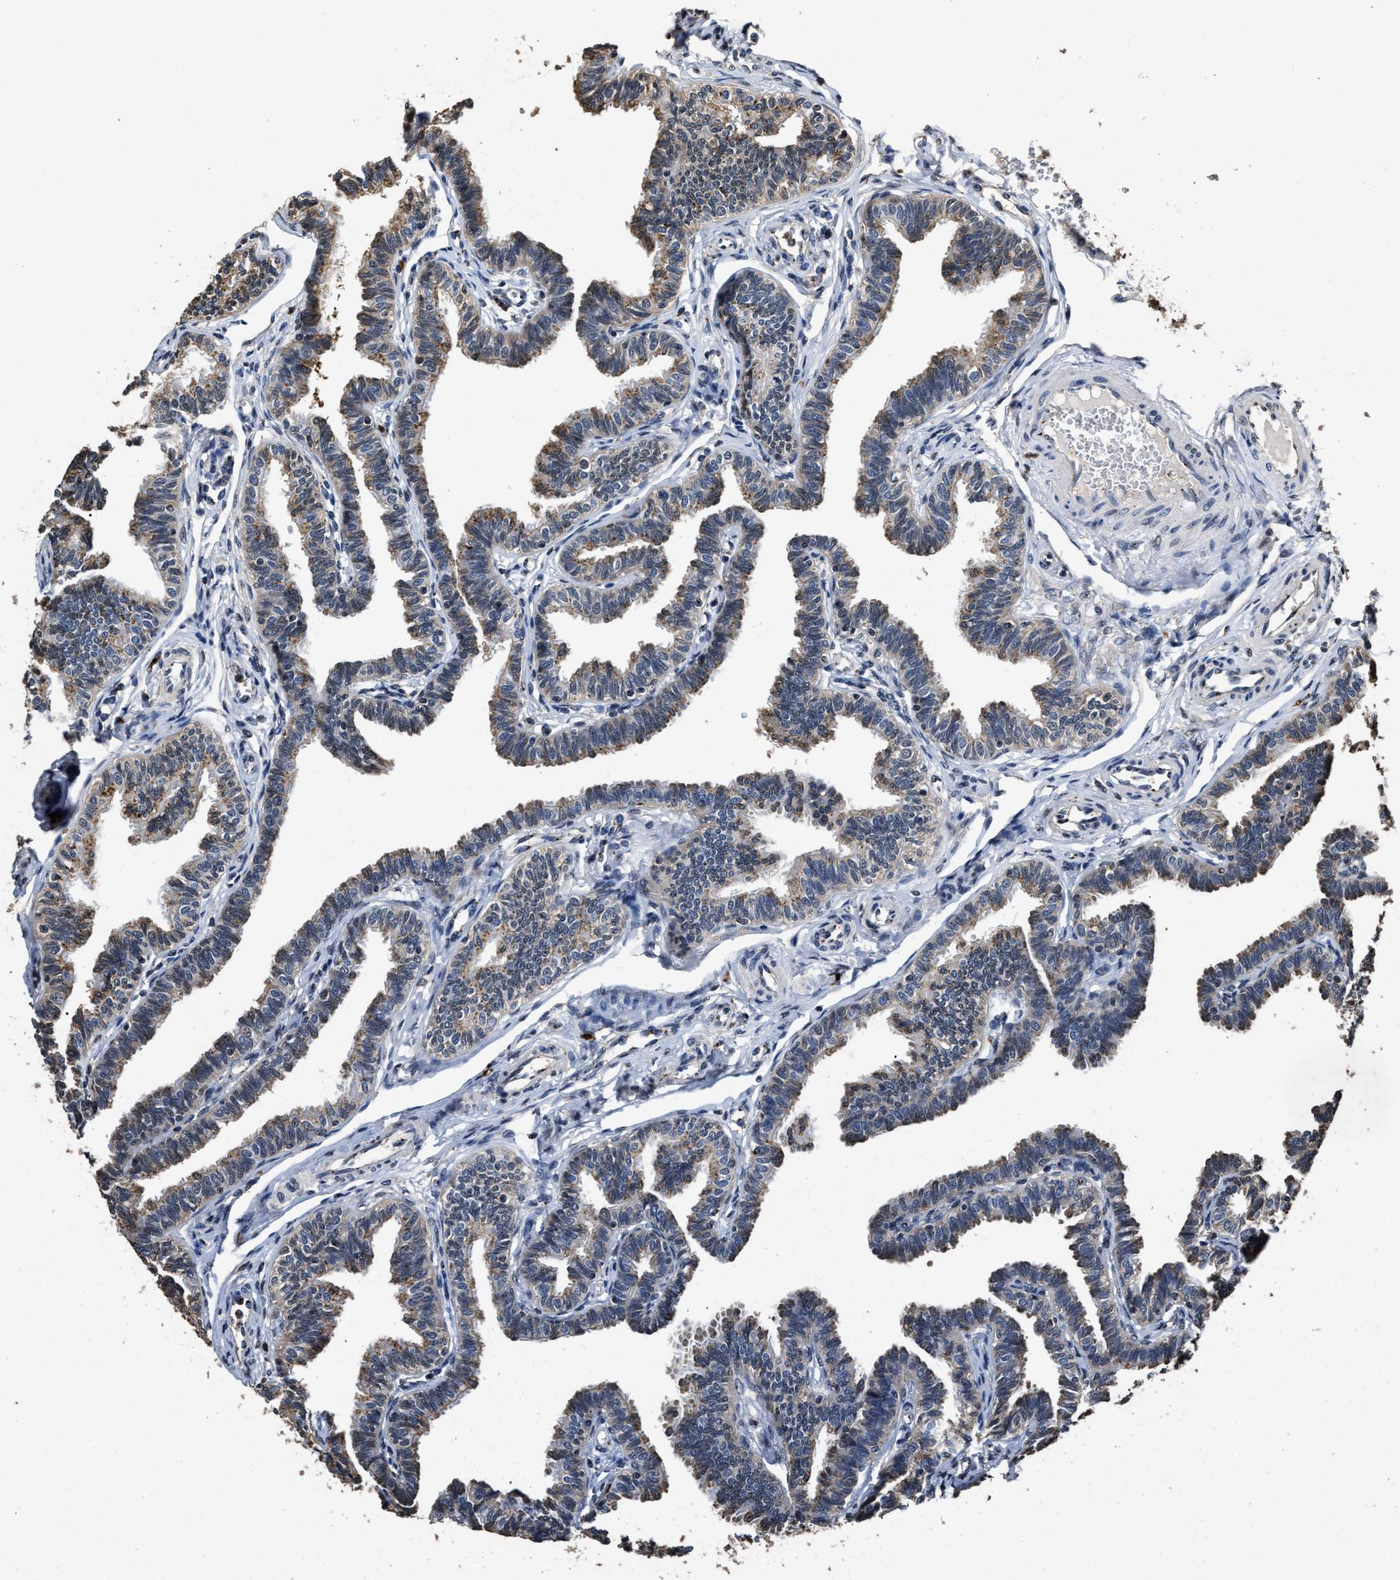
{"staining": {"intensity": "weak", "quantity": "<25%", "location": "cytoplasmic/membranous"}, "tissue": "fallopian tube", "cell_type": "Glandular cells", "image_type": "normal", "snomed": [{"axis": "morphology", "description": "Normal tissue, NOS"}, {"axis": "topography", "description": "Fallopian tube"}, {"axis": "topography", "description": "Ovary"}], "caption": "The image displays no staining of glandular cells in benign fallopian tube.", "gene": "TPST2", "patient": {"sex": "female", "age": 23}}